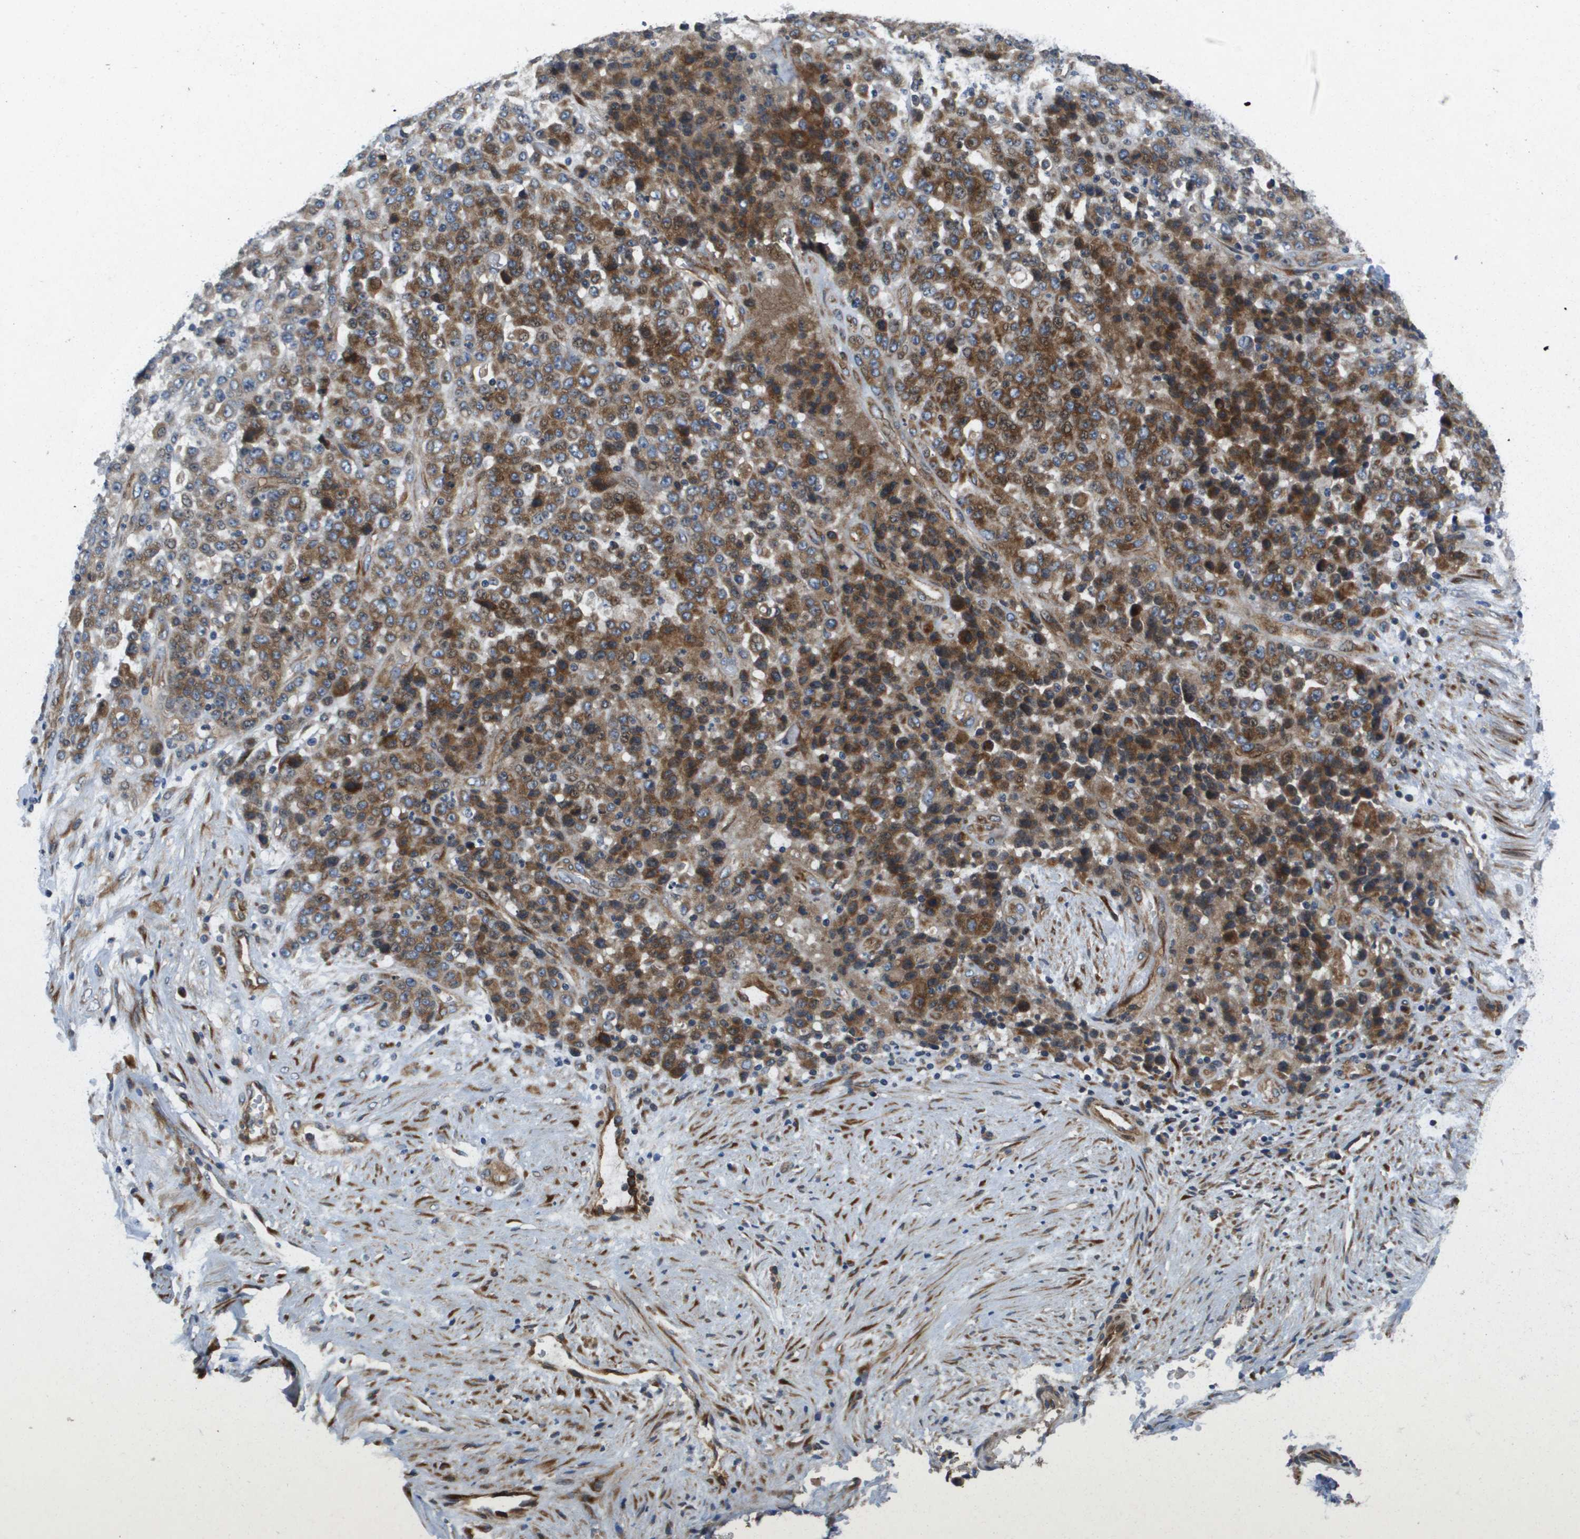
{"staining": {"intensity": "strong", "quantity": ">75%", "location": "cytoplasmic/membranous"}, "tissue": "stomach cancer", "cell_type": "Tumor cells", "image_type": "cancer", "snomed": [{"axis": "morphology", "description": "Adenocarcinoma, NOS"}, {"axis": "topography", "description": "Stomach"}], "caption": "IHC image of stomach cancer (adenocarcinoma) stained for a protein (brown), which shows high levels of strong cytoplasmic/membranous staining in approximately >75% of tumor cells.", "gene": "ENTPD2", "patient": {"sex": "female", "age": 73}}